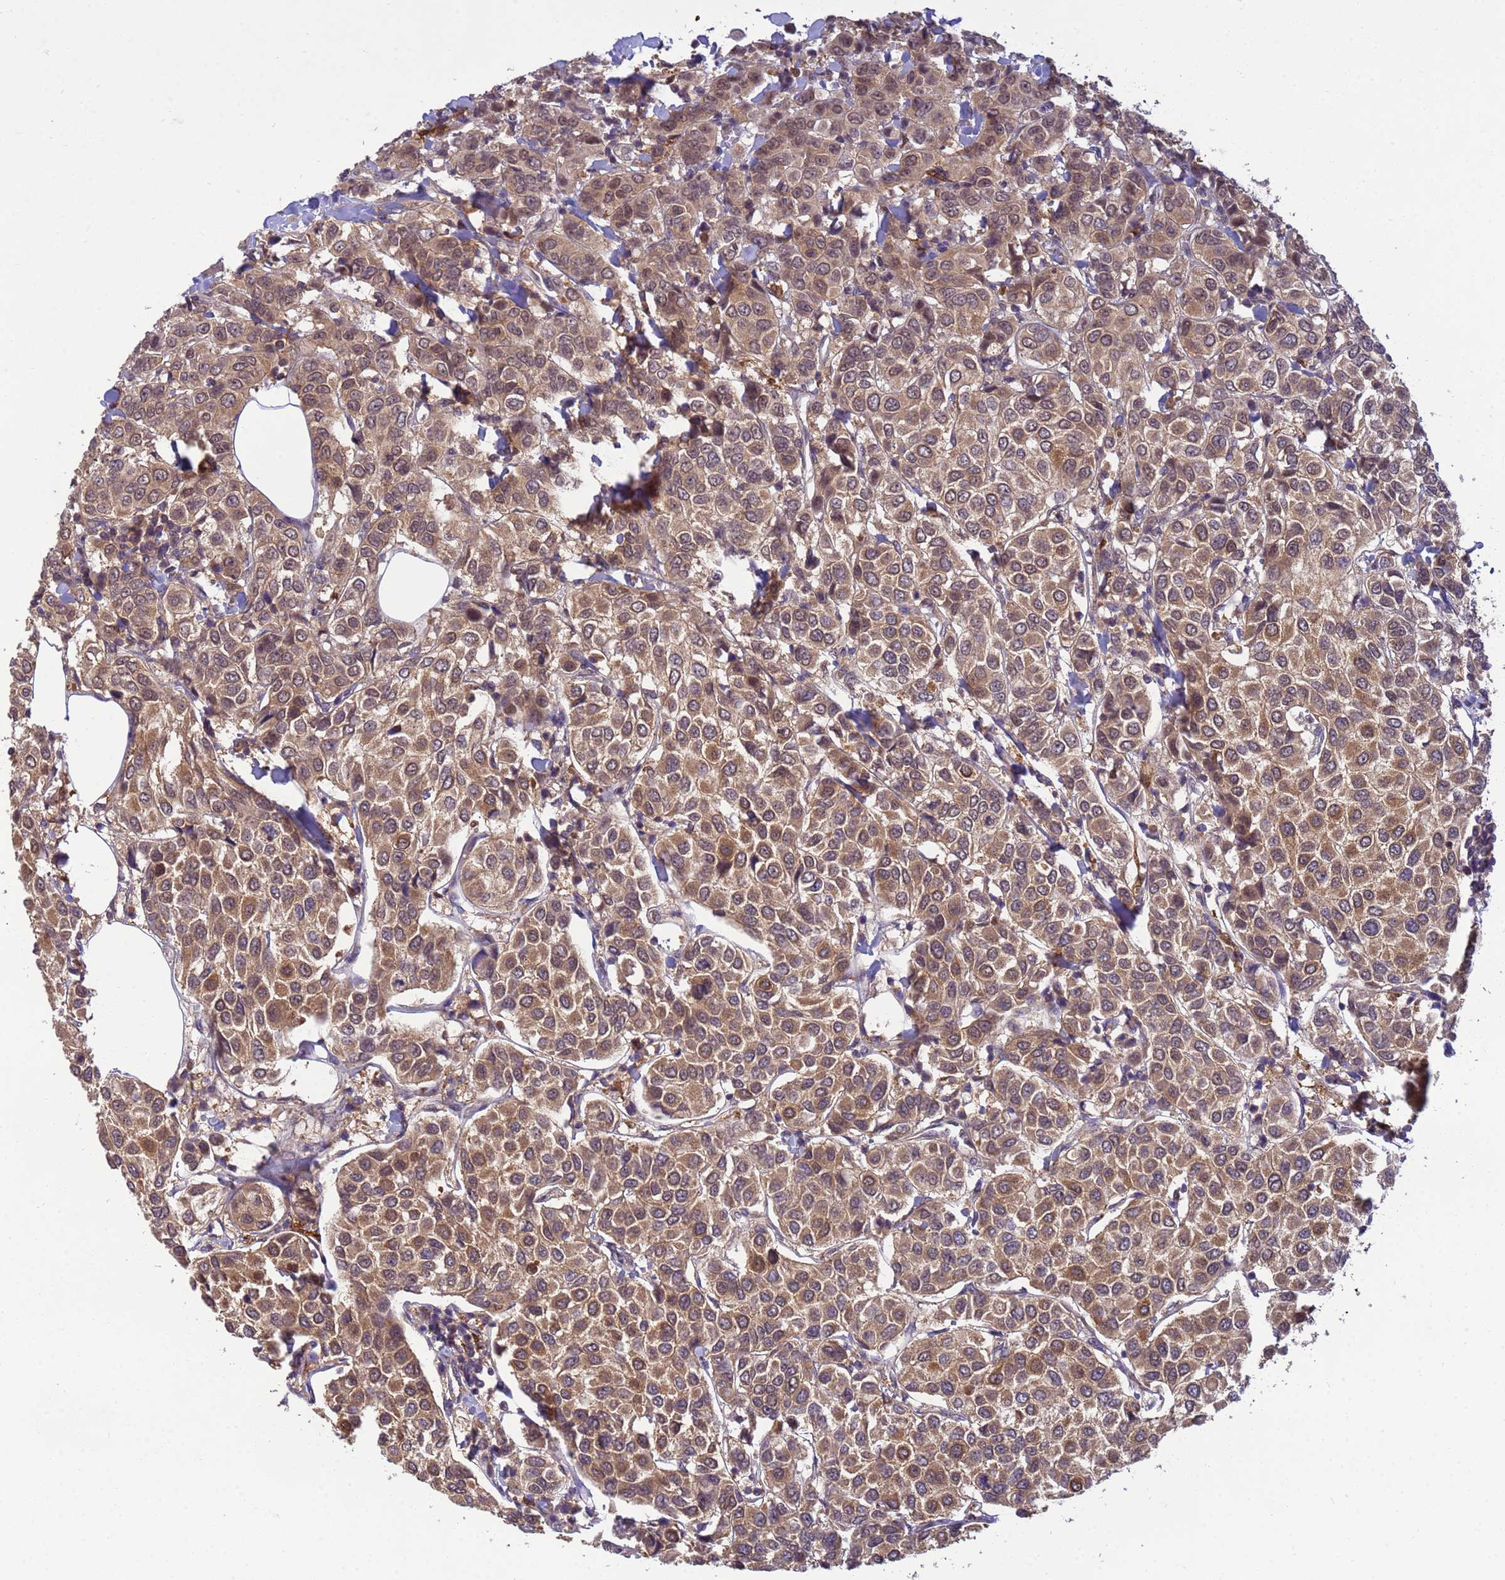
{"staining": {"intensity": "moderate", "quantity": ">75%", "location": "cytoplasmic/membranous,nuclear"}, "tissue": "breast cancer", "cell_type": "Tumor cells", "image_type": "cancer", "snomed": [{"axis": "morphology", "description": "Duct carcinoma"}, {"axis": "topography", "description": "Breast"}], "caption": "IHC of breast infiltrating ductal carcinoma shows medium levels of moderate cytoplasmic/membranous and nuclear positivity in about >75% of tumor cells.", "gene": "NPEPPS", "patient": {"sex": "female", "age": 55}}